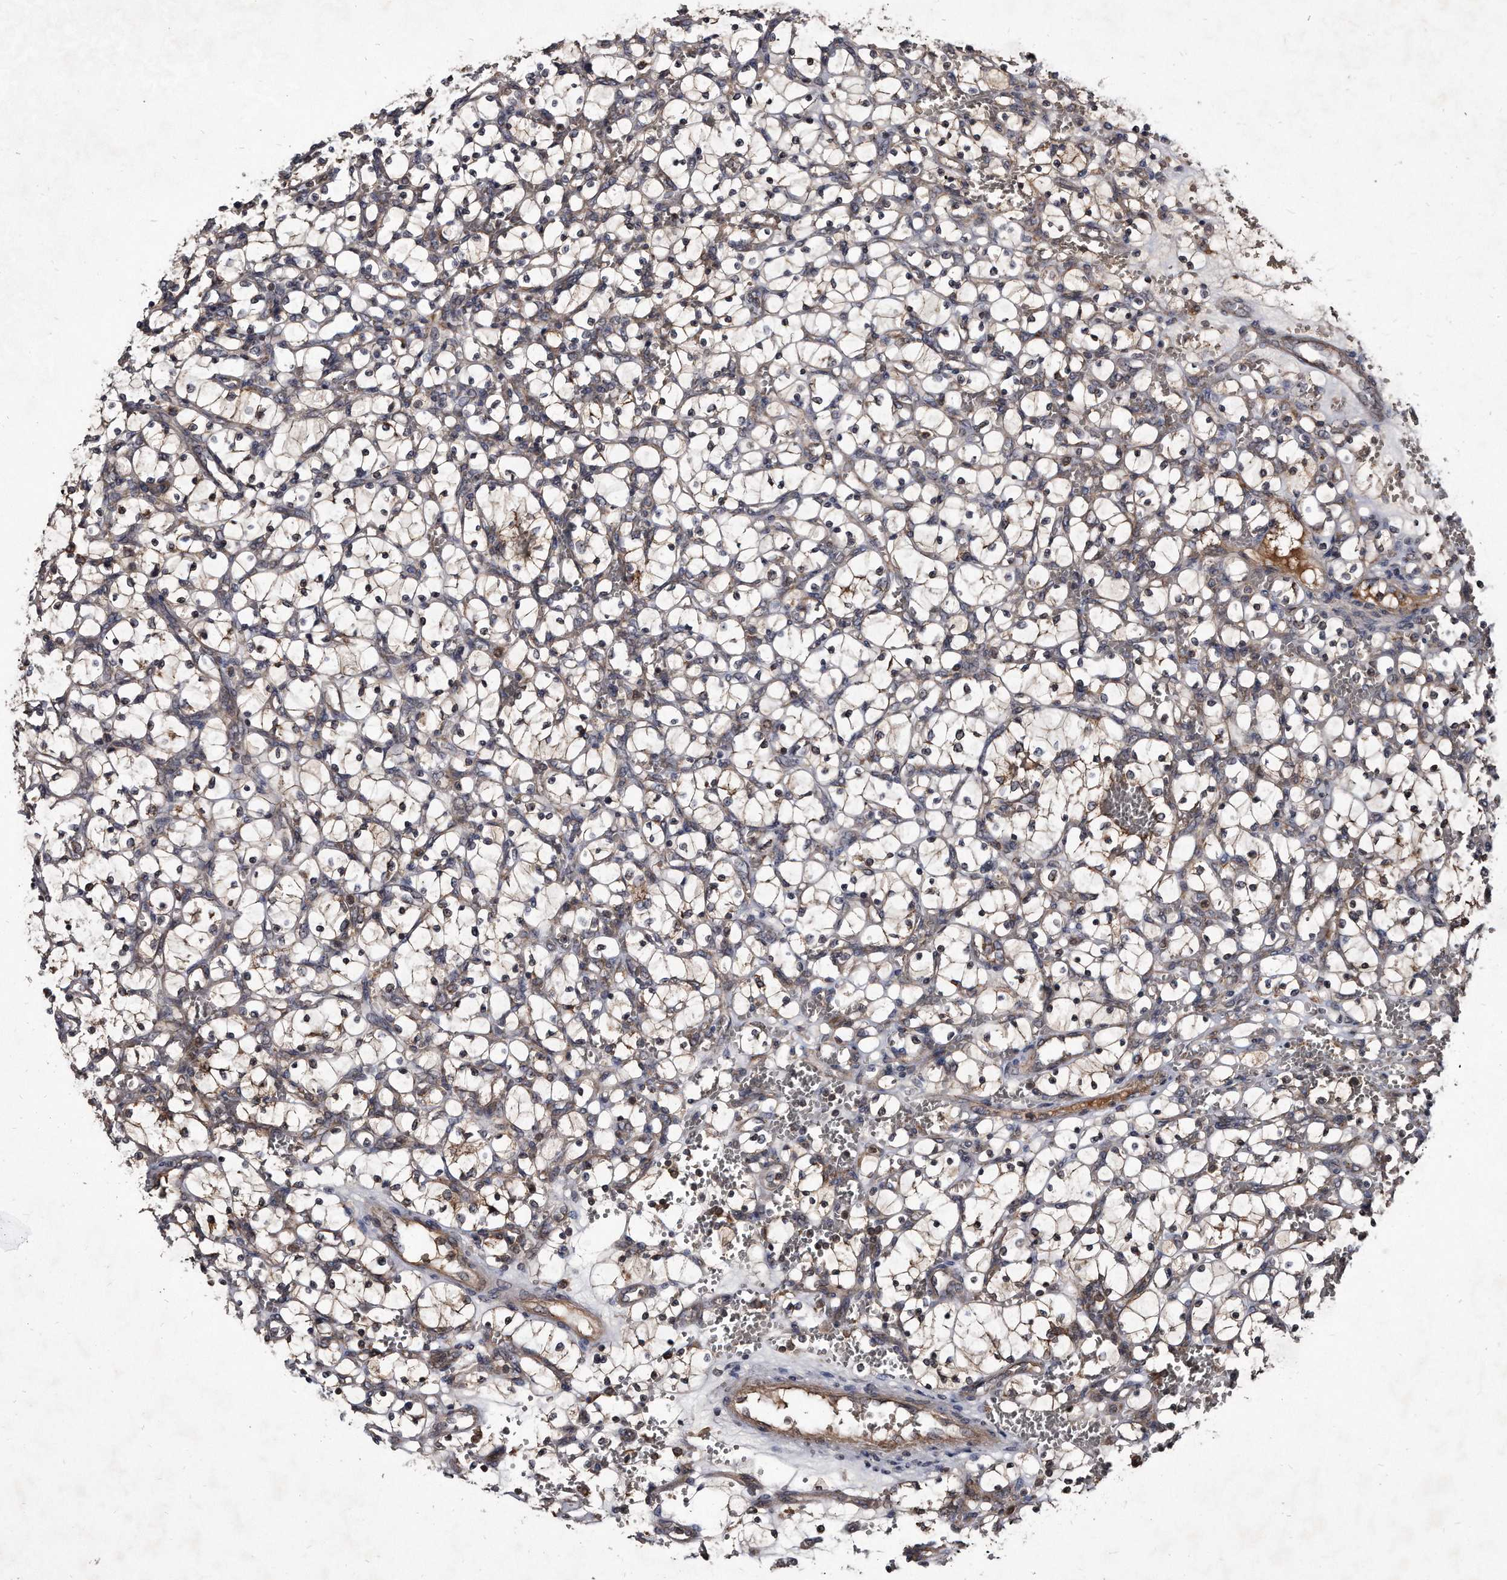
{"staining": {"intensity": "negative", "quantity": "none", "location": "none"}, "tissue": "renal cancer", "cell_type": "Tumor cells", "image_type": "cancer", "snomed": [{"axis": "morphology", "description": "Adenocarcinoma, NOS"}, {"axis": "topography", "description": "Kidney"}], "caption": "There is no significant expression in tumor cells of renal cancer (adenocarcinoma).", "gene": "FAM136A", "patient": {"sex": "female", "age": 69}}